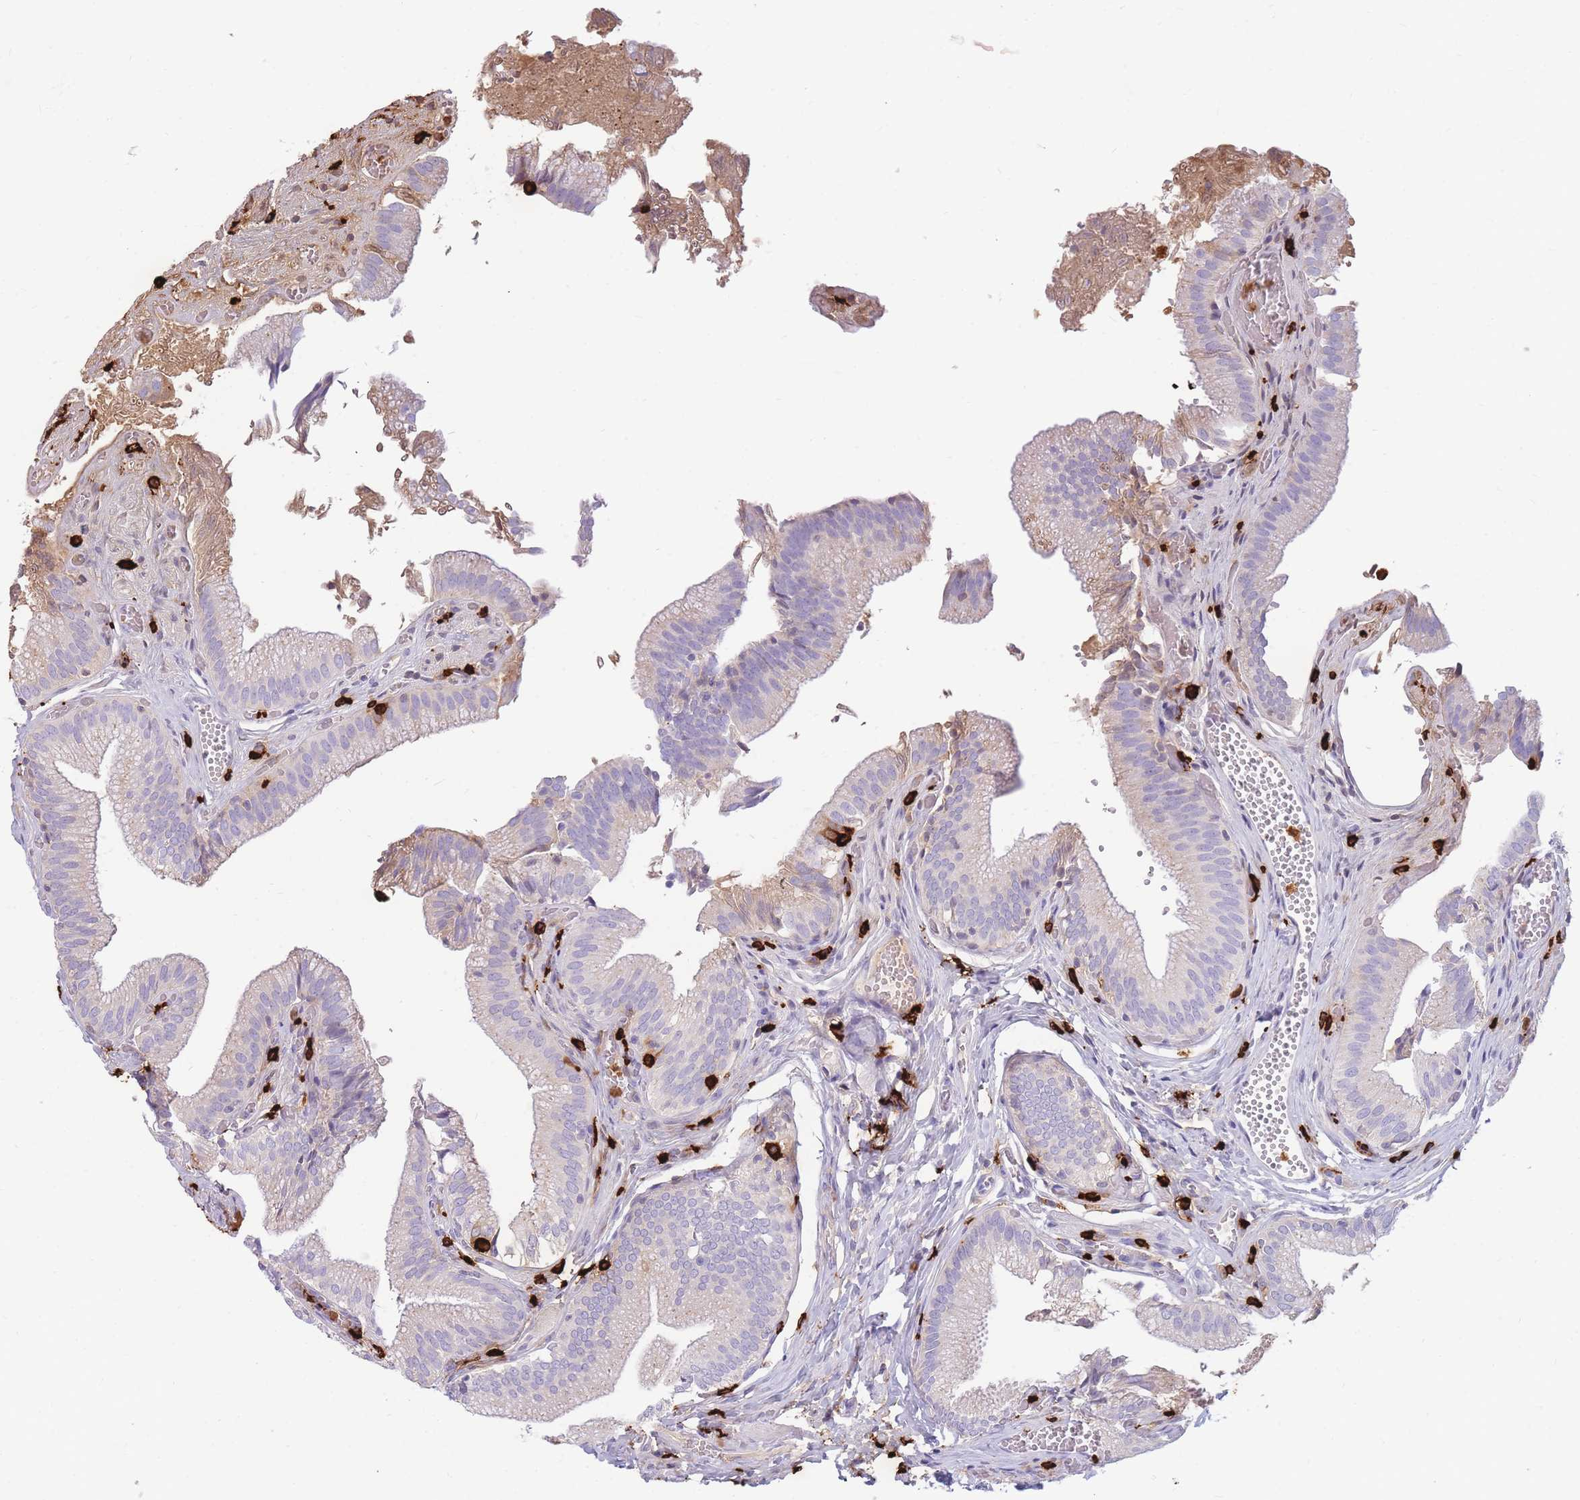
{"staining": {"intensity": "negative", "quantity": "none", "location": "none"}, "tissue": "gallbladder", "cell_type": "Glandular cells", "image_type": "normal", "snomed": [{"axis": "morphology", "description": "Normal tissue, NOS"}, {"axis": "topography", "description": "Gallbladder"}, {"axis": "topography", "description": "Peripheral nerve tissue"}], "caption": "Immunohistochemistry image of unremarkable gallbladder: gallbladder stained with DAB reveals no significant protein staining in glandular cells.", "gene": "TPSAB1", "patient": {"sex": "male", "age": 17}}